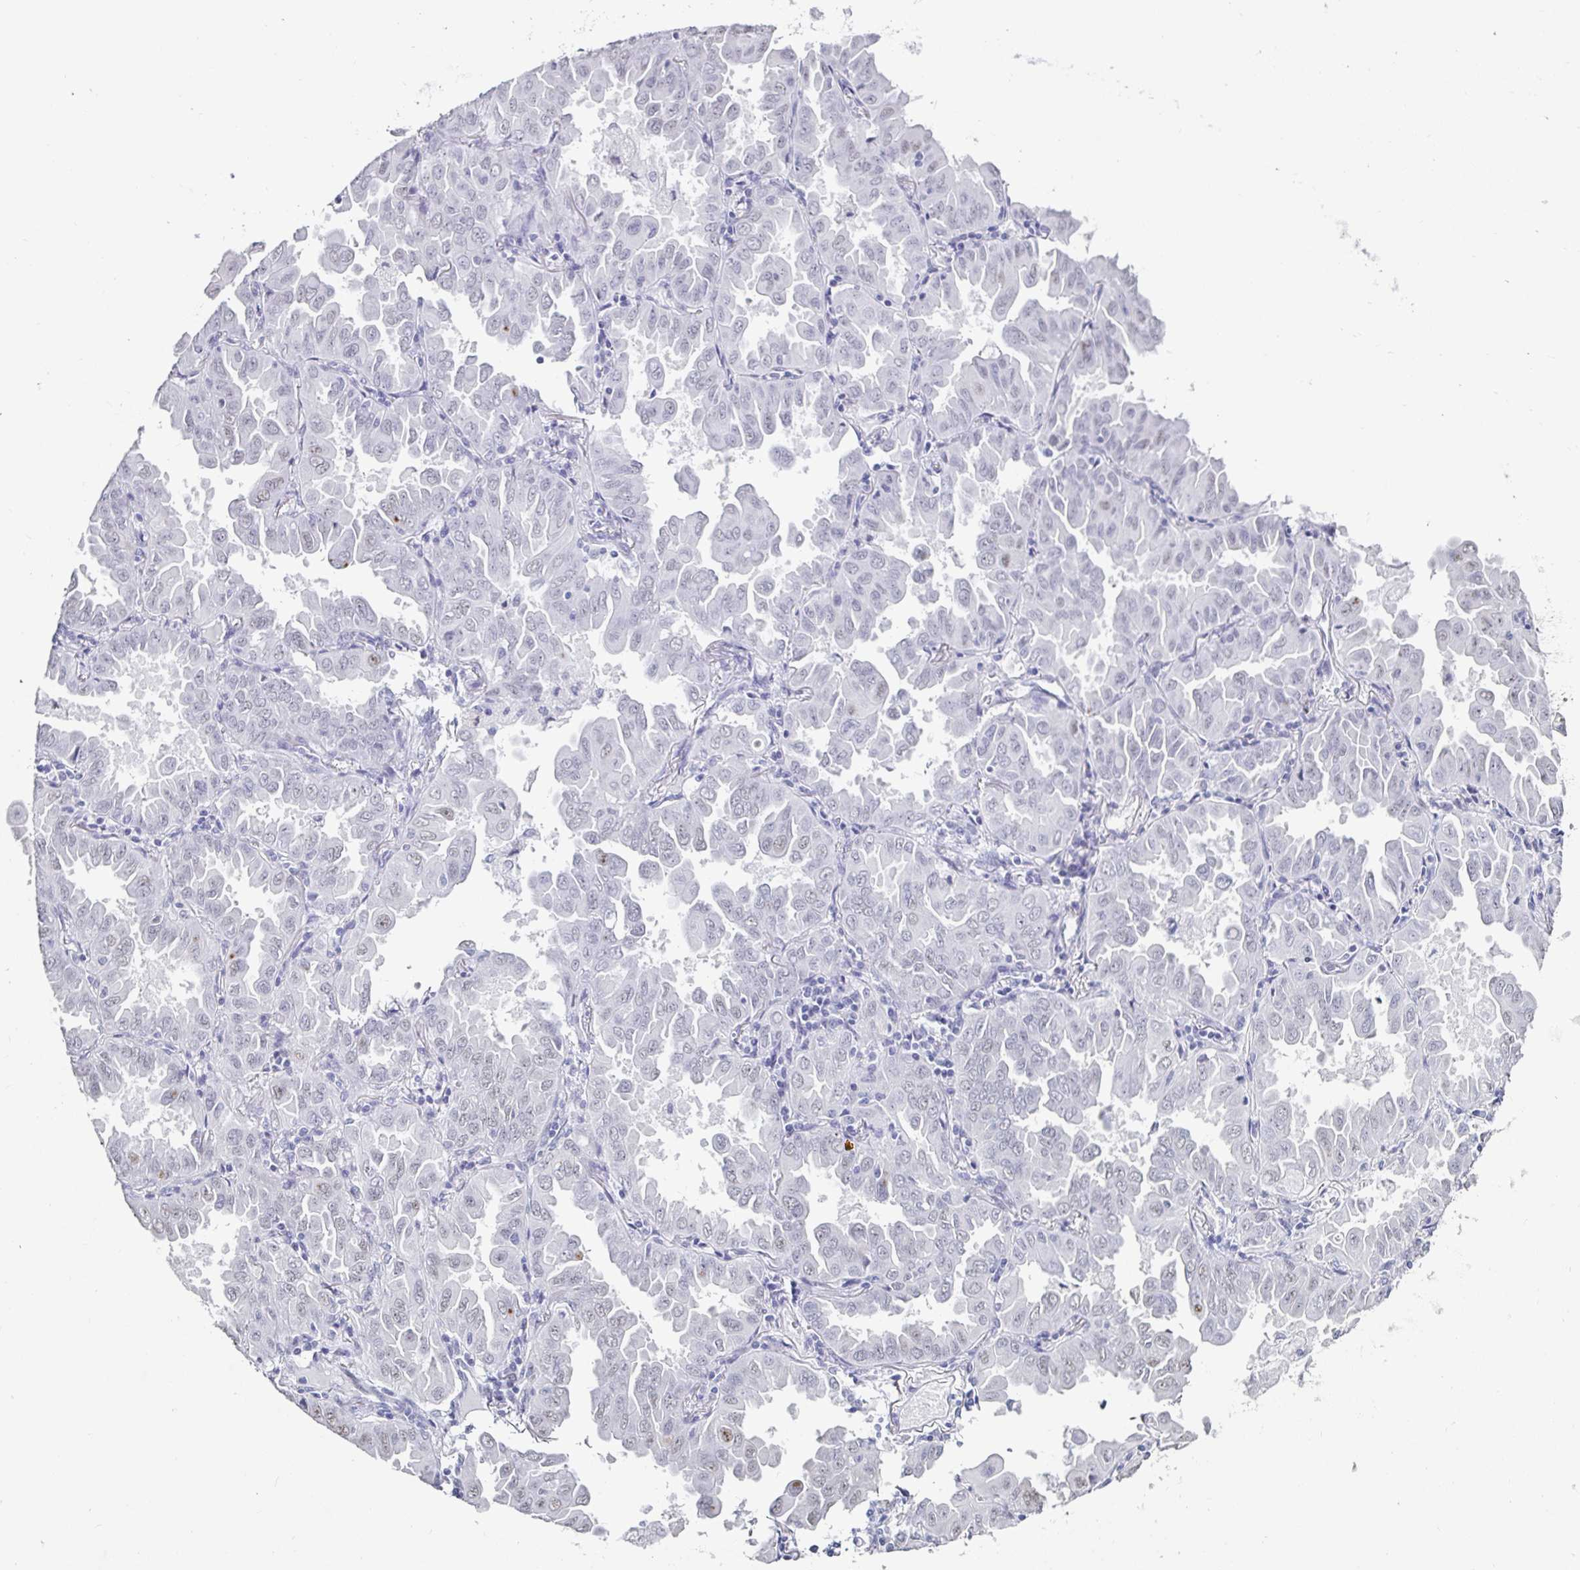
{"staining": {"intensity": "negative", "quantity": "none", "location": "none"}, "tissue": "lung cancer", "cell_type": "Tumor cells", "image_type": "cancer", "snomed": [{"axis": "morphology", "description": "Adenocarcinoma, NOS"}, {"axis": "topography", "description": "Lung"}], "caption": "Protein analysis of adenocarcinoma (lung) displays no significant positivity in tumor cells. (Brightfield microscopy of DAB immunohistochemistry (IHC) at high magnification).", "gene": "DDX39B", "patient": {"sex": "male", "age": 64}}